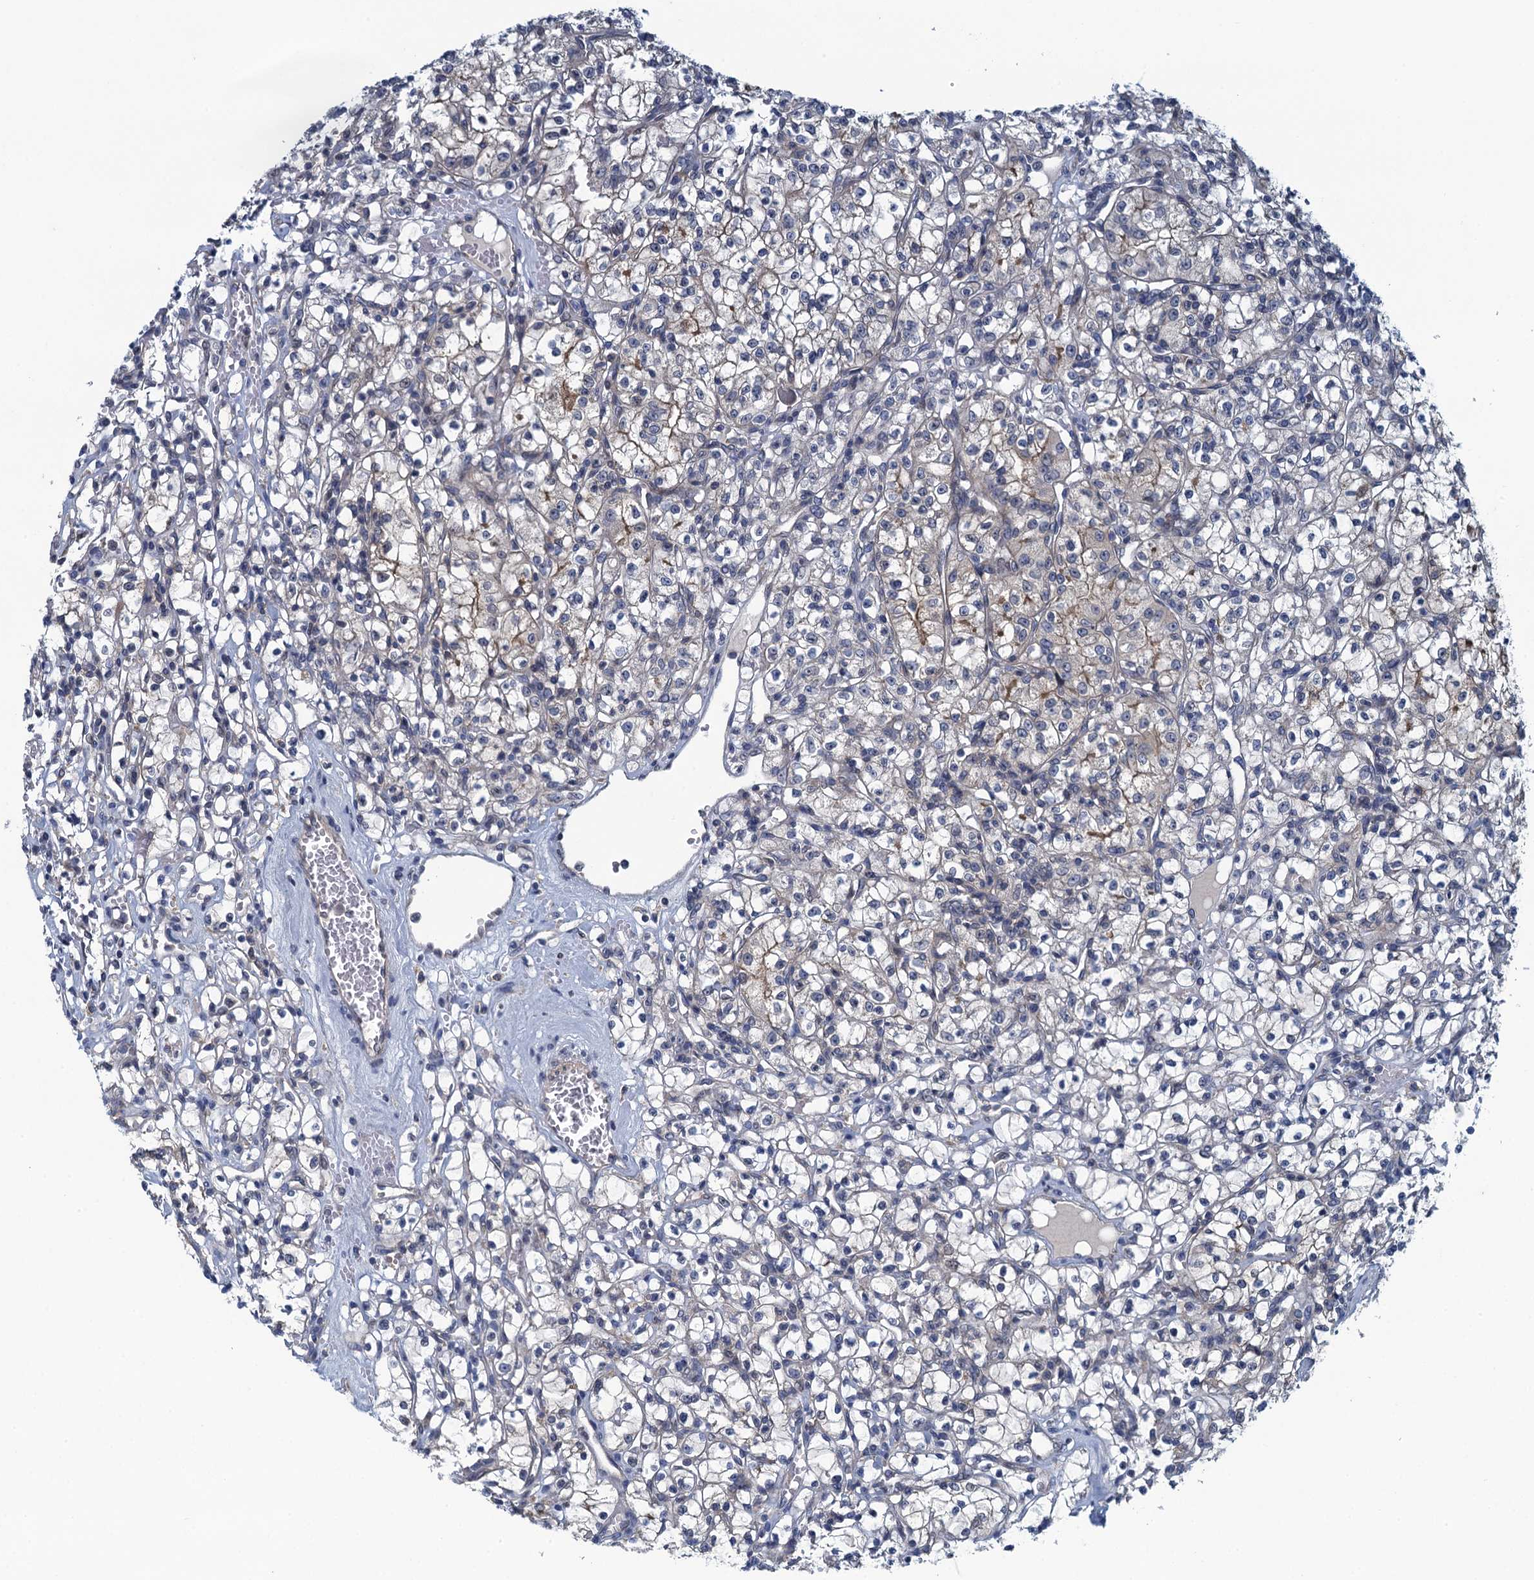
{"staining": {"intensity": "weak", "quantity": "<25%", "location": "cytoplasmic/membranous"}, "tissue": "renal cancer", "cell_type": "Tumor cells", "image_type": "cancer", "snomed": [{"axis": "morphology", "description": "Adenocarcinoma, NOS"}, {"axis": "topography", "description": "Kidney"}], "caption": "A histopathology image of renal cancer stained for a protein shows no brown staining in tumor cells.", "gene": "NCKAP1L", "patient": {"sex": "female", "age": 59}}